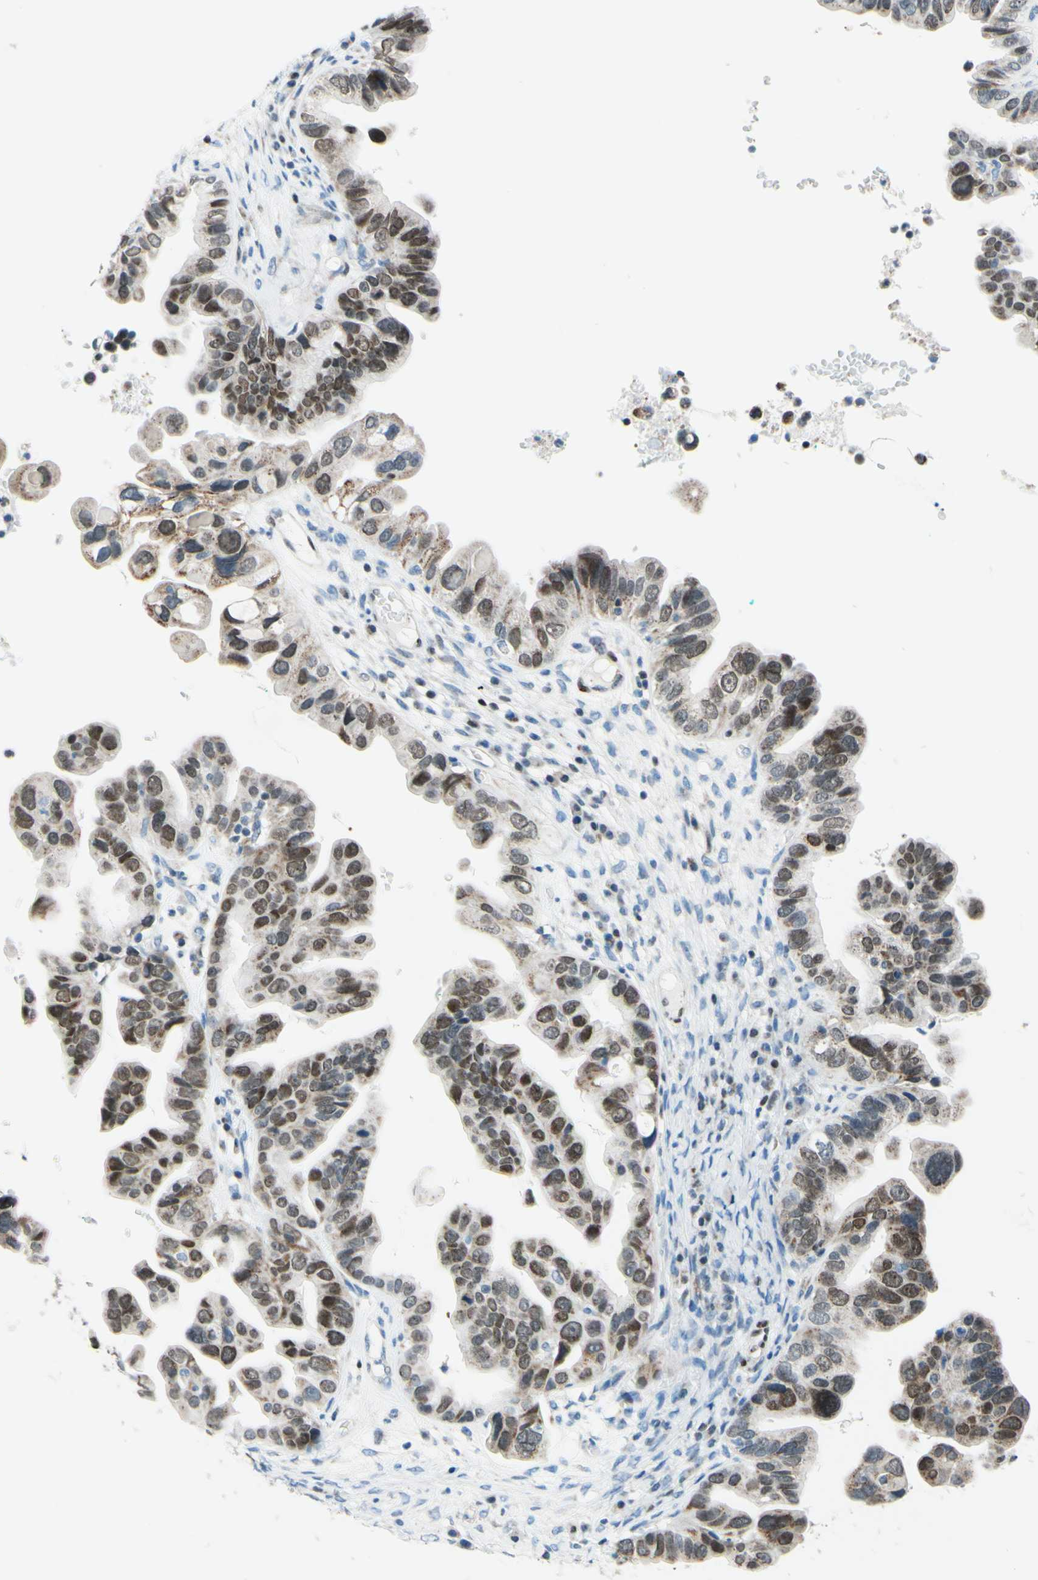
{"staining": {"intensity": "moderate", "quantity": ">75%", "location": "cytoplasmic/membranous,nuclear"}, "tissue": "ovarian cancer", "cell_type": "Tumor cells", "image_type": "cancer", "snomed": [{"axis": "morphology", "description": "Cystadenocarcinoma, serous, NOS"}, {"axis": "topography", "description": "Ovary"}], "caption": "Tumor cells show medium levels of moderate cytoplasmic/membranous and nuclear expression in about >75% of cells in ovarian cancer.", "gene": "CBX7", "patient": {"sex": "female", "age": 56}}